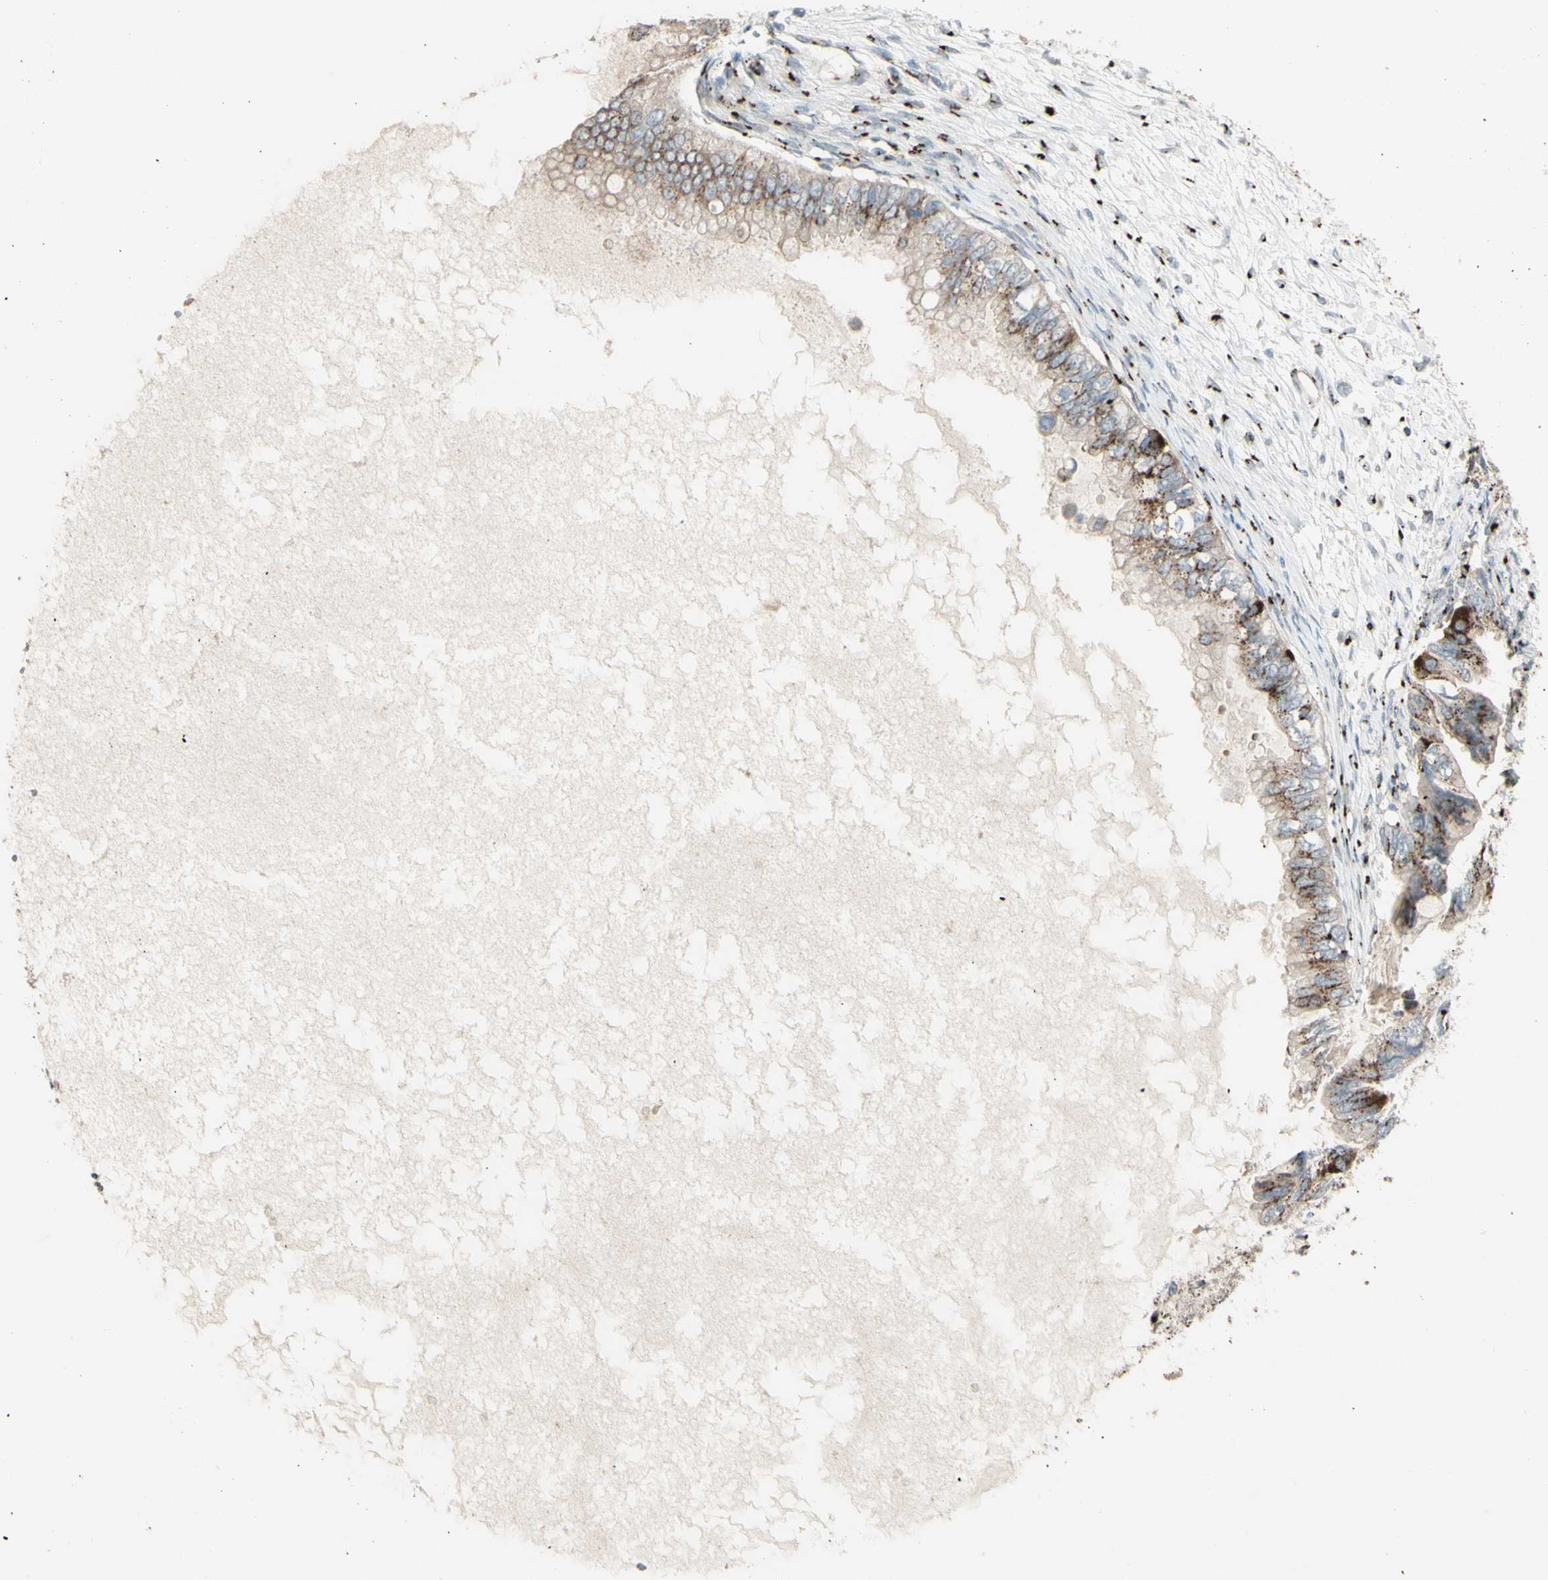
{"staining": {"intensity": "moderate", "quantity": ">75%", "location": "cytoplasmic/membranous"}, "tissue": "ovarian cancer", "cell_type": "Tumor cells", "image_type": "cancer", "snomed": [{"axis": "morphology", "description": "Cystadenocarcinoma, mucinous, NOS"}, {"axis": "topography", "description": "Ovary"}], "caption": "A high-resolution histopathology image shows IHC staining of mucinous cystadenocarcinoma (ovarian), which reveals moderate cytoplasmic/membranous expression in approximately >75% of tumor cells. (DAB (3,3'-diaminobenzidine) IHC with brightfield microscopy, high magnification).", "gene": "BPNT2", "patient": {"sex": "female", "age": 80}}